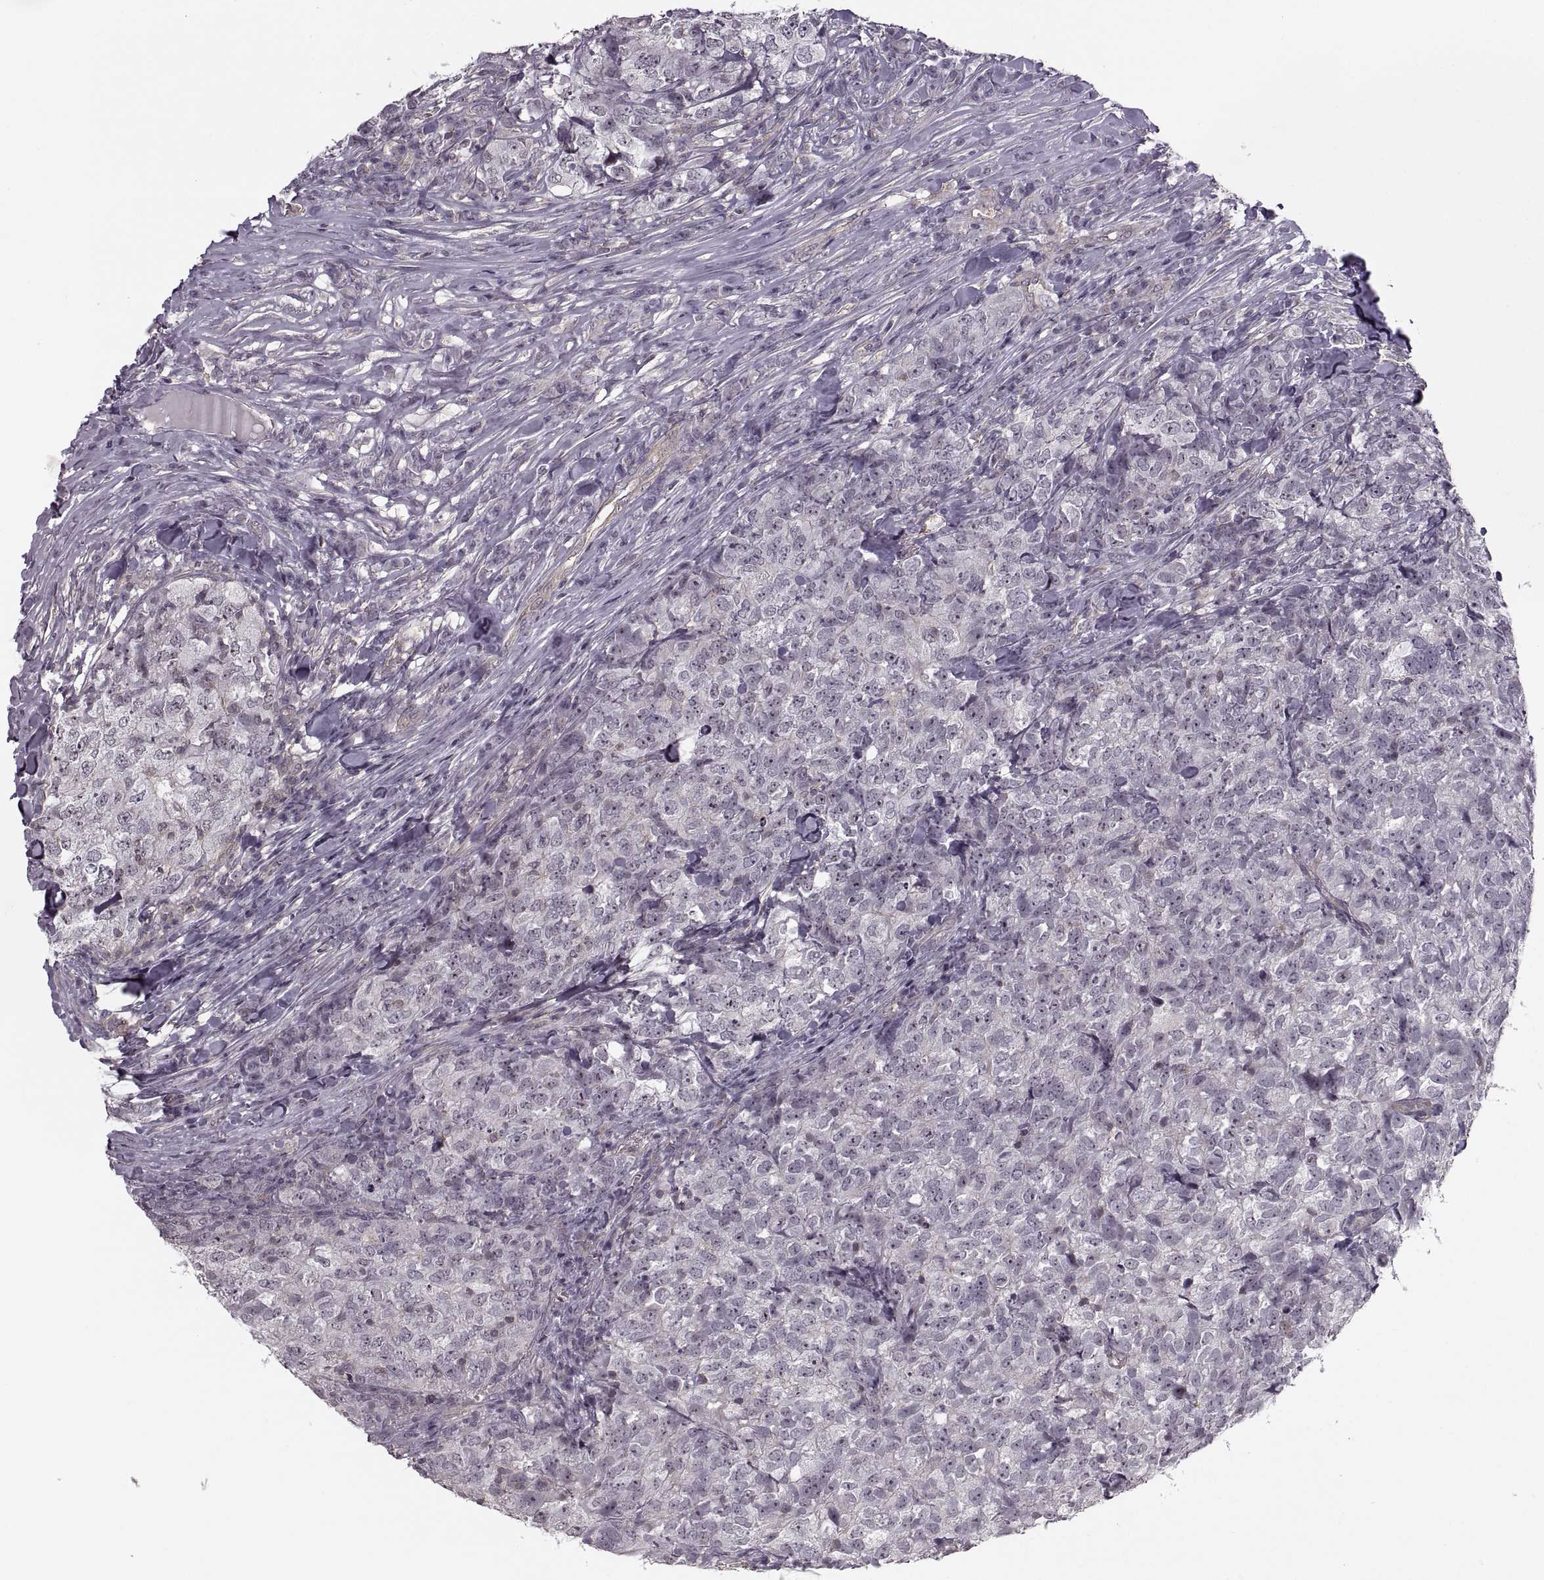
{"staining": {"intensity": "negative", "quantity": "none", "location": "none"}, "tissue": "breast cancer", "cell_type": "Tumor cells", "image_type": "cancer", "snomed": [{"axis": "morphology", "description": "Duct carcinoma"}, {"axis": "topography", "description": "Breast"}], "caption": "A photomicrograph of human intraductal carcinoma (breast) is negative for staining in tumor cells.", "gene": "LUZP2", "patient": {"sex": "female", "age": 30}}